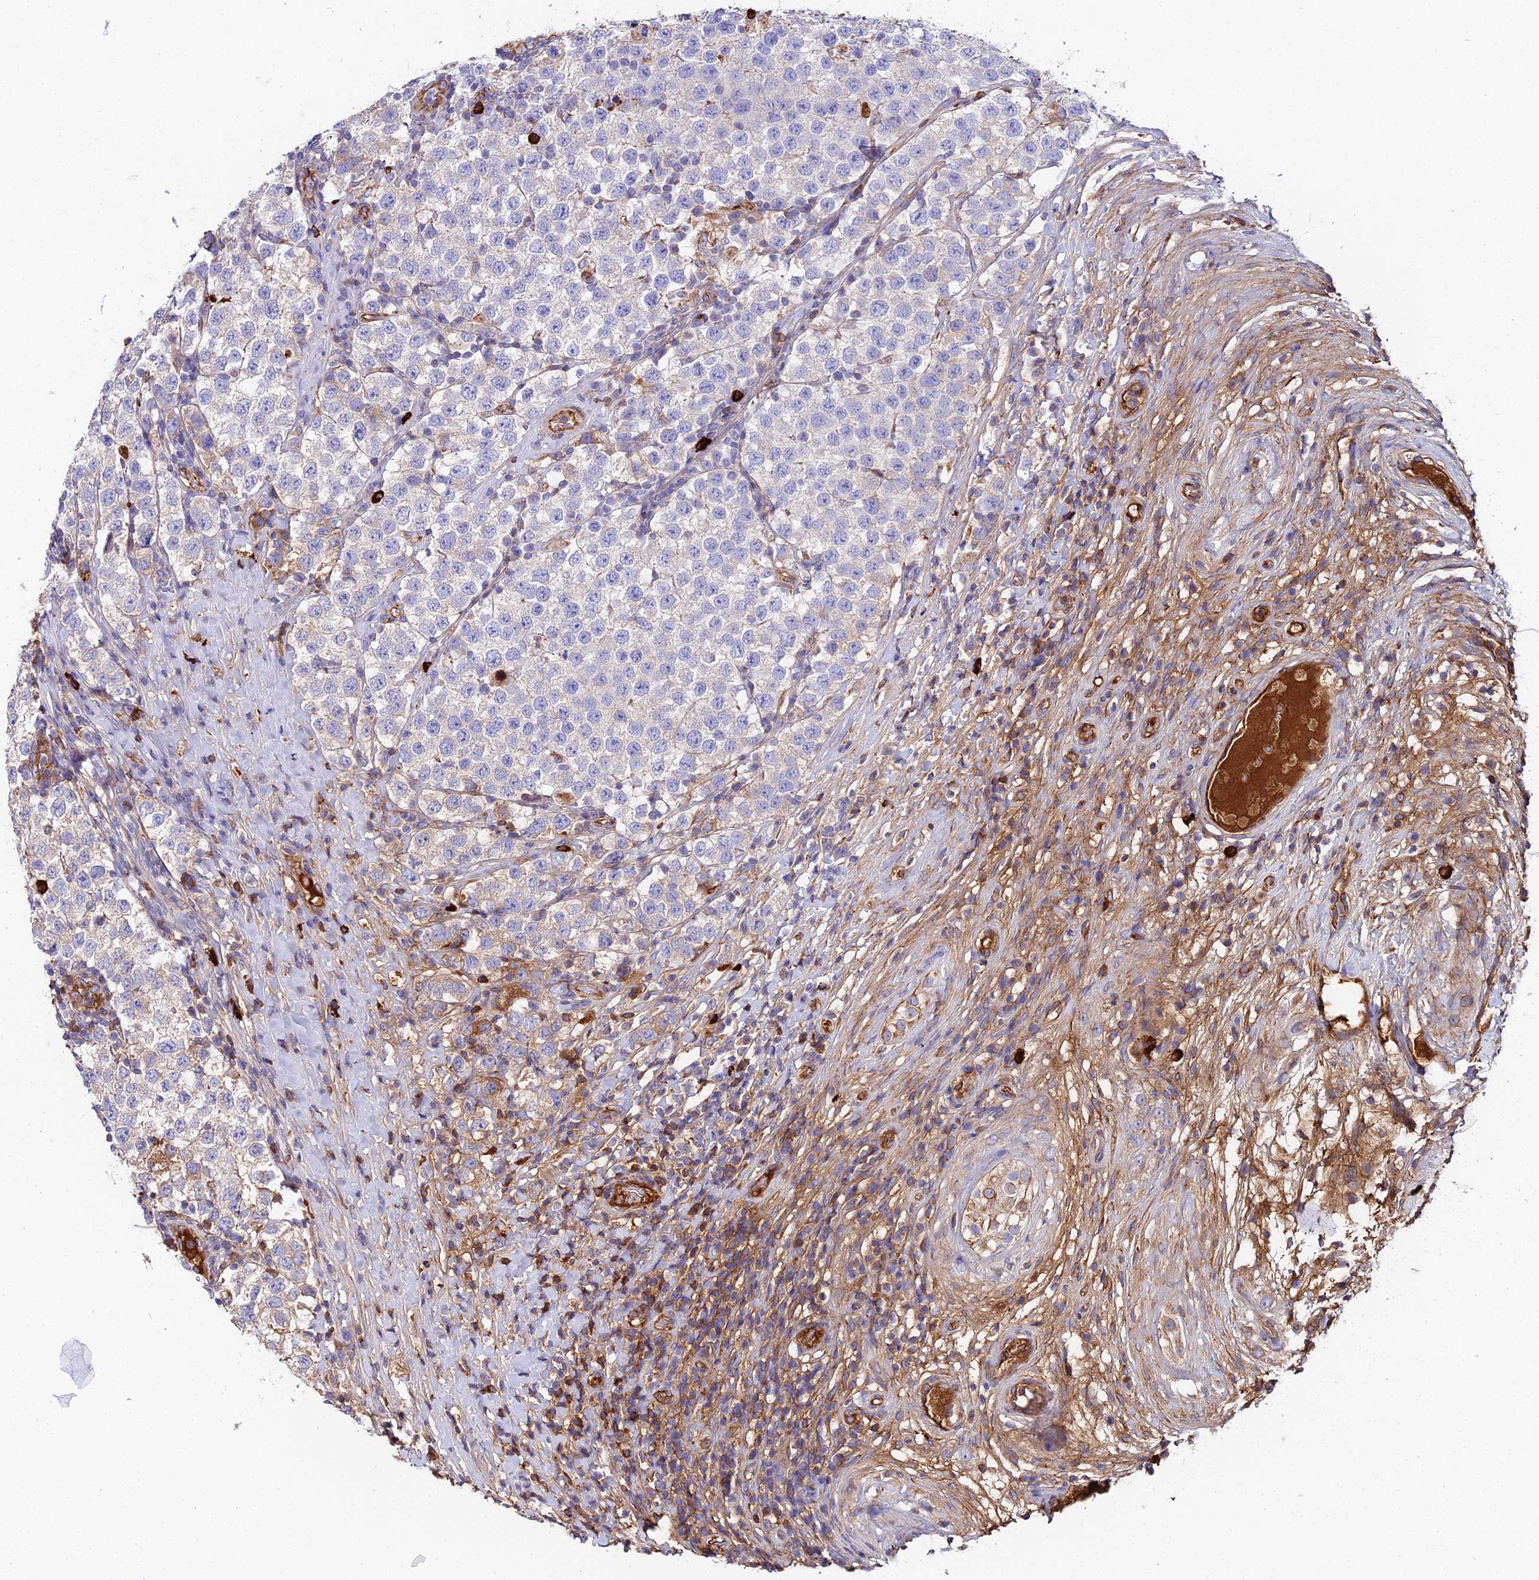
{"staining": {"intensity": "weak", "quantity": "<25%", "location": "cytoplasmic/membranous"}, "tissue": "testis cancer", "cell_type": "Tumor cells", "image_type": "cancer", "snomed": [{"axis": "morphology", "description": "Seminoma, NOS"}, {"axis": "topography", "description": "Testis"}], "caption": "A micrograph of testis seminoma stained for a protein shows no brown staining in tumor cells. (Immunohistochemistry (ihc), brightfield microscopy, high magnification).", "gene": "BEX4", "patient": {"sex": "male", "age": 34}}